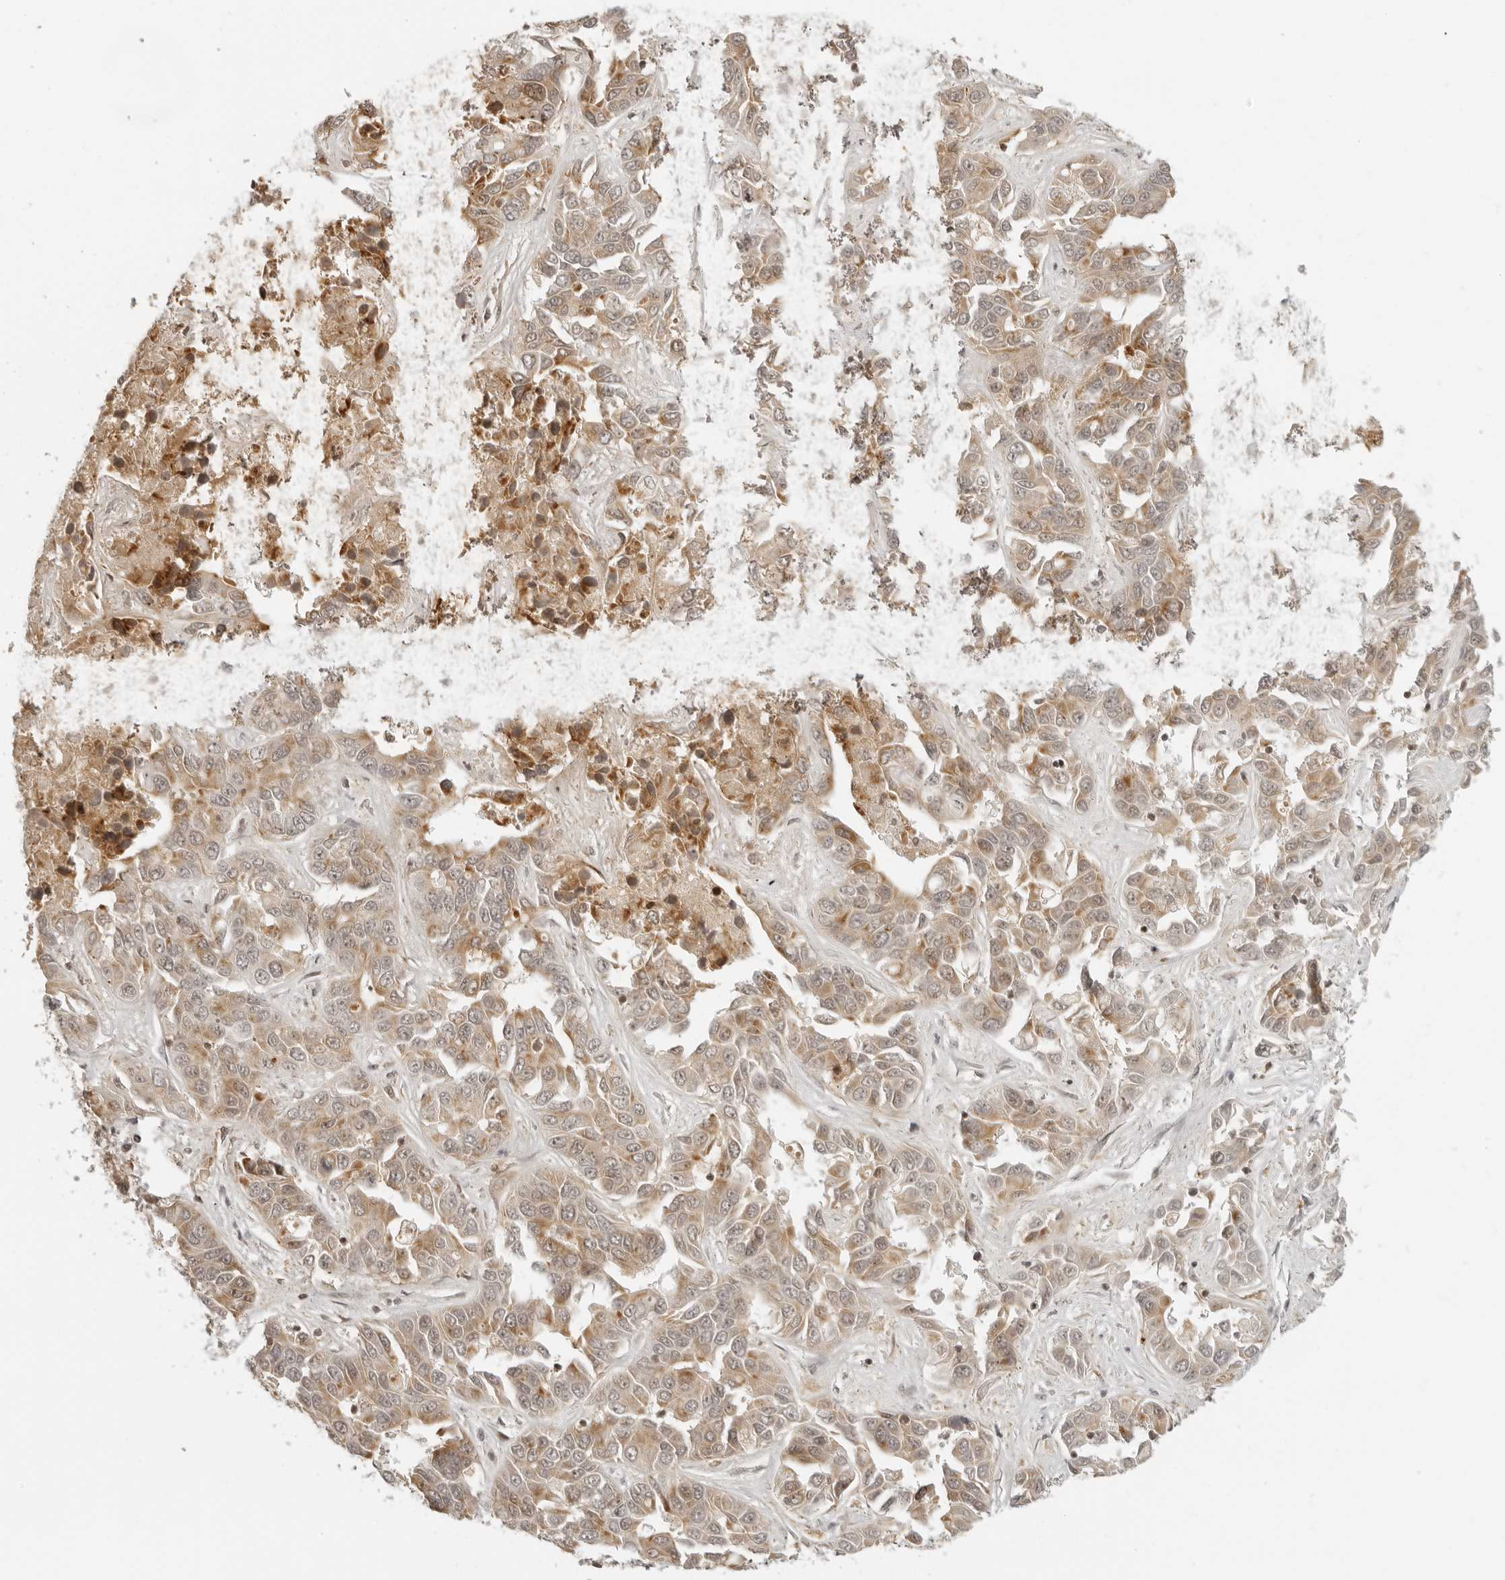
{"staining": {"intensity": "moderate", "quantity": ">75%", "location": "cytoplasmic/membranous"}, "tissue": "liver cancer", "cell_type": "Tumor cells", "image_type": "cancer", "snomed": [{"axis": "morphology", "description": "Cholangiocarcinoma"}, {"axis": "topography", "description": "Liver"}], "caption": "IHC of liver cholangiocarcinoma shows medium levels of moderate cytoplasmic/membranous positivity in approximately >75% of tumor cells. (IHC, brightfield microscopy, high magnification).", "gene": "ZNF407", "patient": {"sex": "female", "age": 52}}